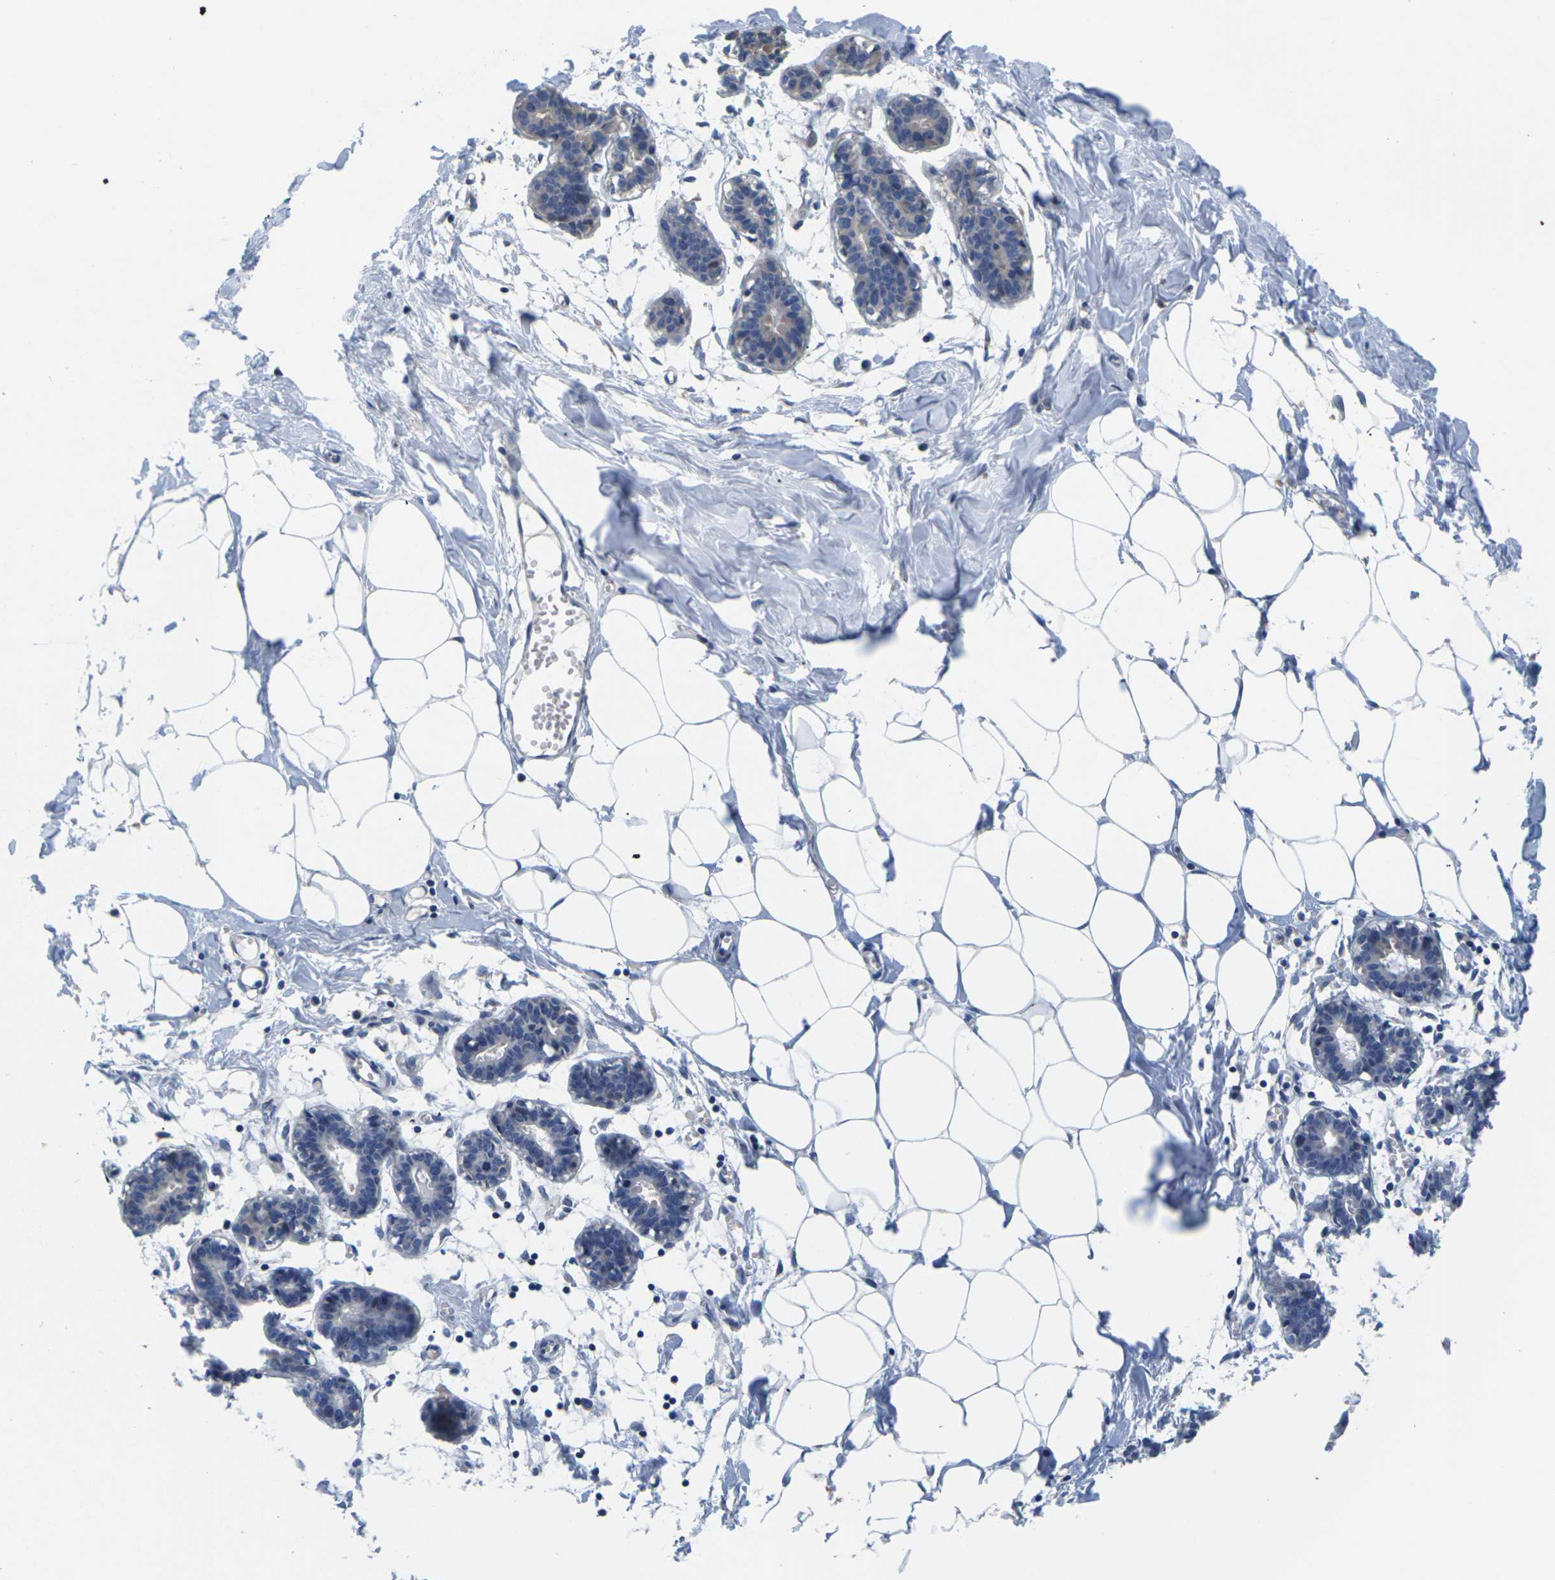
{"staining": {"intensity": "negative", "quantity": "none", "location": "none"}, "tissue": "breast", "cell_type": "Adipocytes", "image_type": "normal", "snomed": [{"axis": "morphology", "description": "Normal tissue, NOS"}, {"axis": "topography", "description": "Breast"}], "caption": "Human breast stained for a protein using IHC displays no positivity in adipocytes.", "gene": "SCNN1A", "patient": {"sex": "female", "age": 27}}